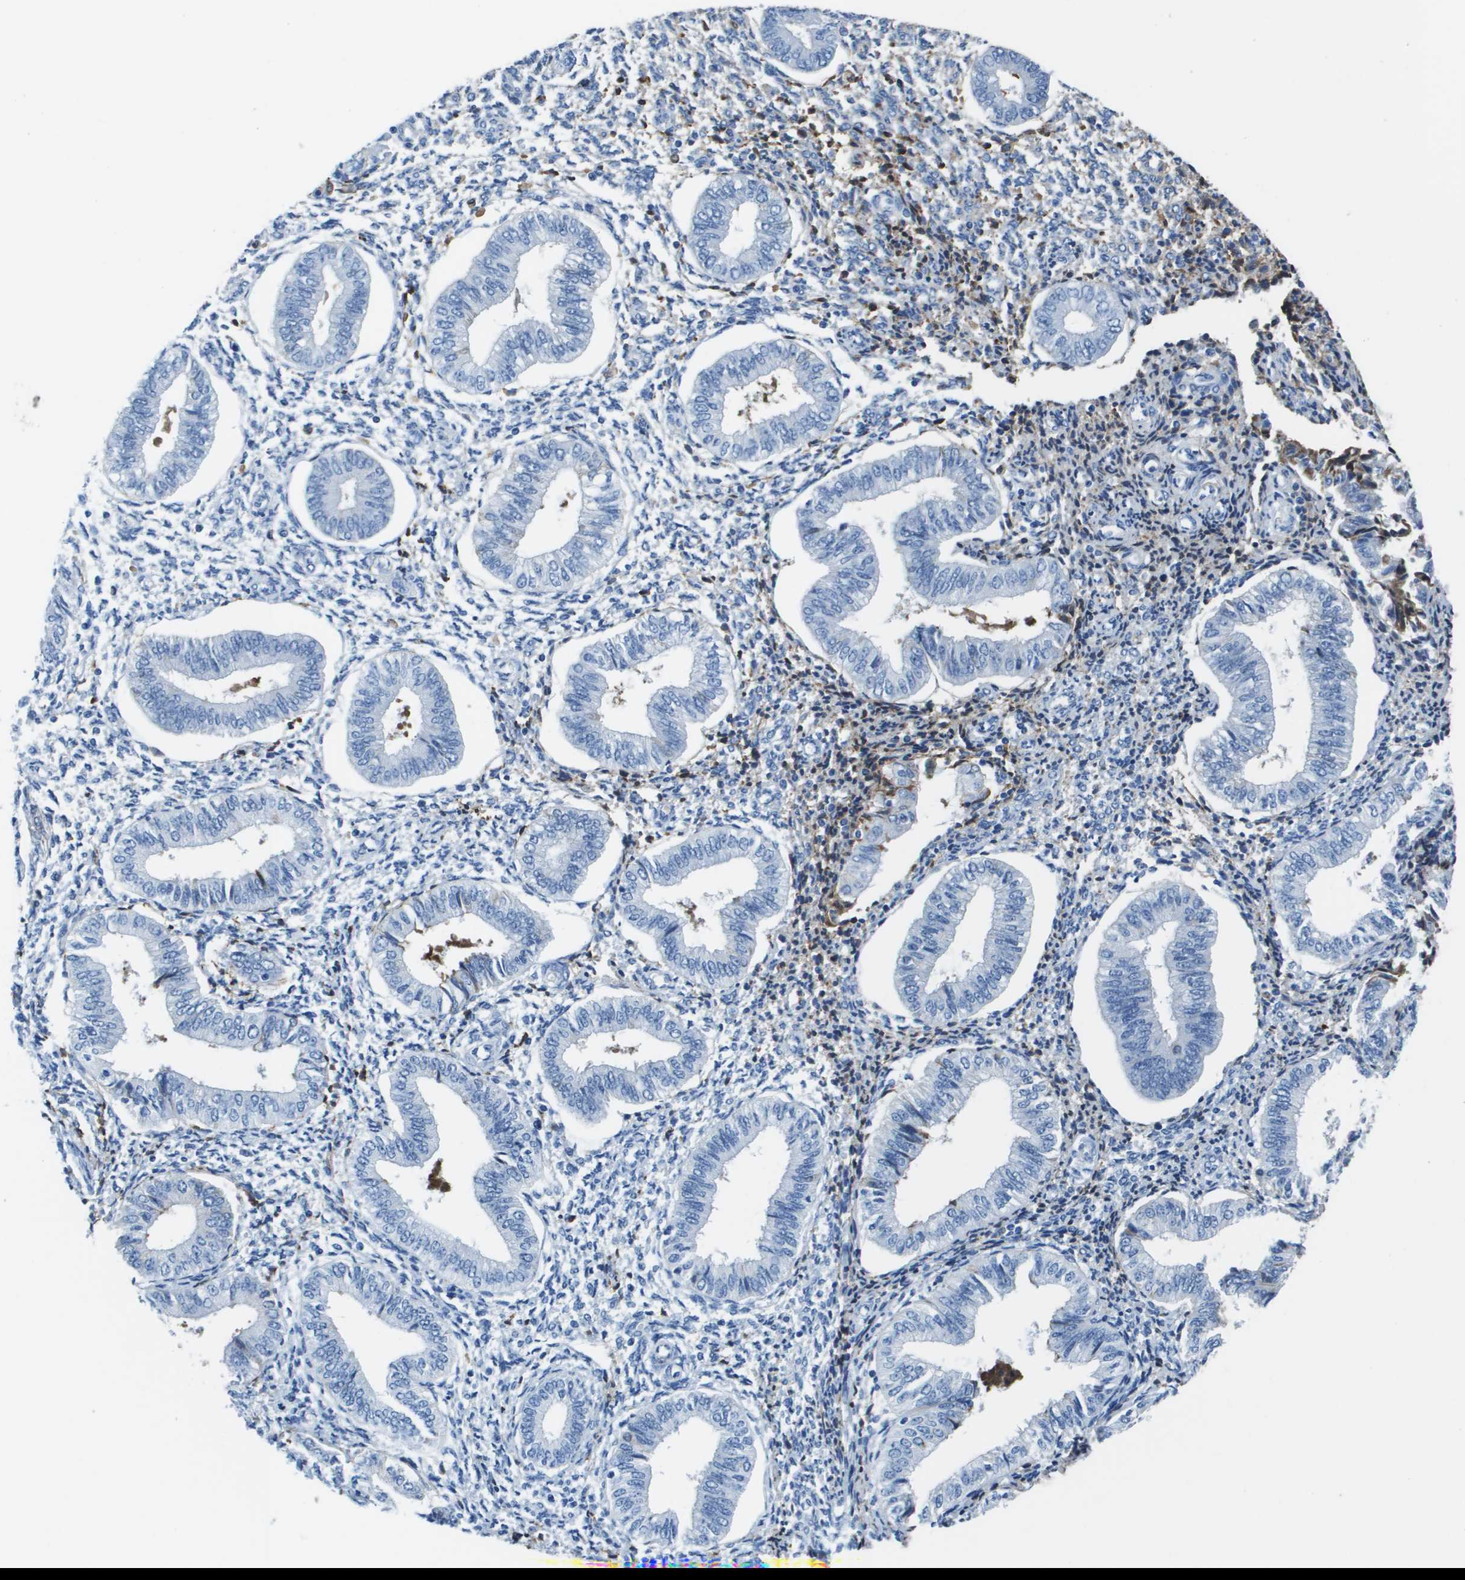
{"staining": {"intensity": "negative", "quantity": "none", "location": "none"}, "tissue": "endometrium", "cell_type": "Cells in endometrial stroma", "image_type": "normal", "snomed": [{"axis": "morphology", "description": "Normal tissue, NOS"}, {"axis": "topography", "description": "Endometrium"}], "caption": "Normal endometrium was stained to show a protein in brown. There is no significant positivity in cells in endometrial stroma. (Immunohistochemistry (ihc), brightfield microscopy, high magnification).", "gene": "VTN", "patient": {"sex": "female", "age": 50}}